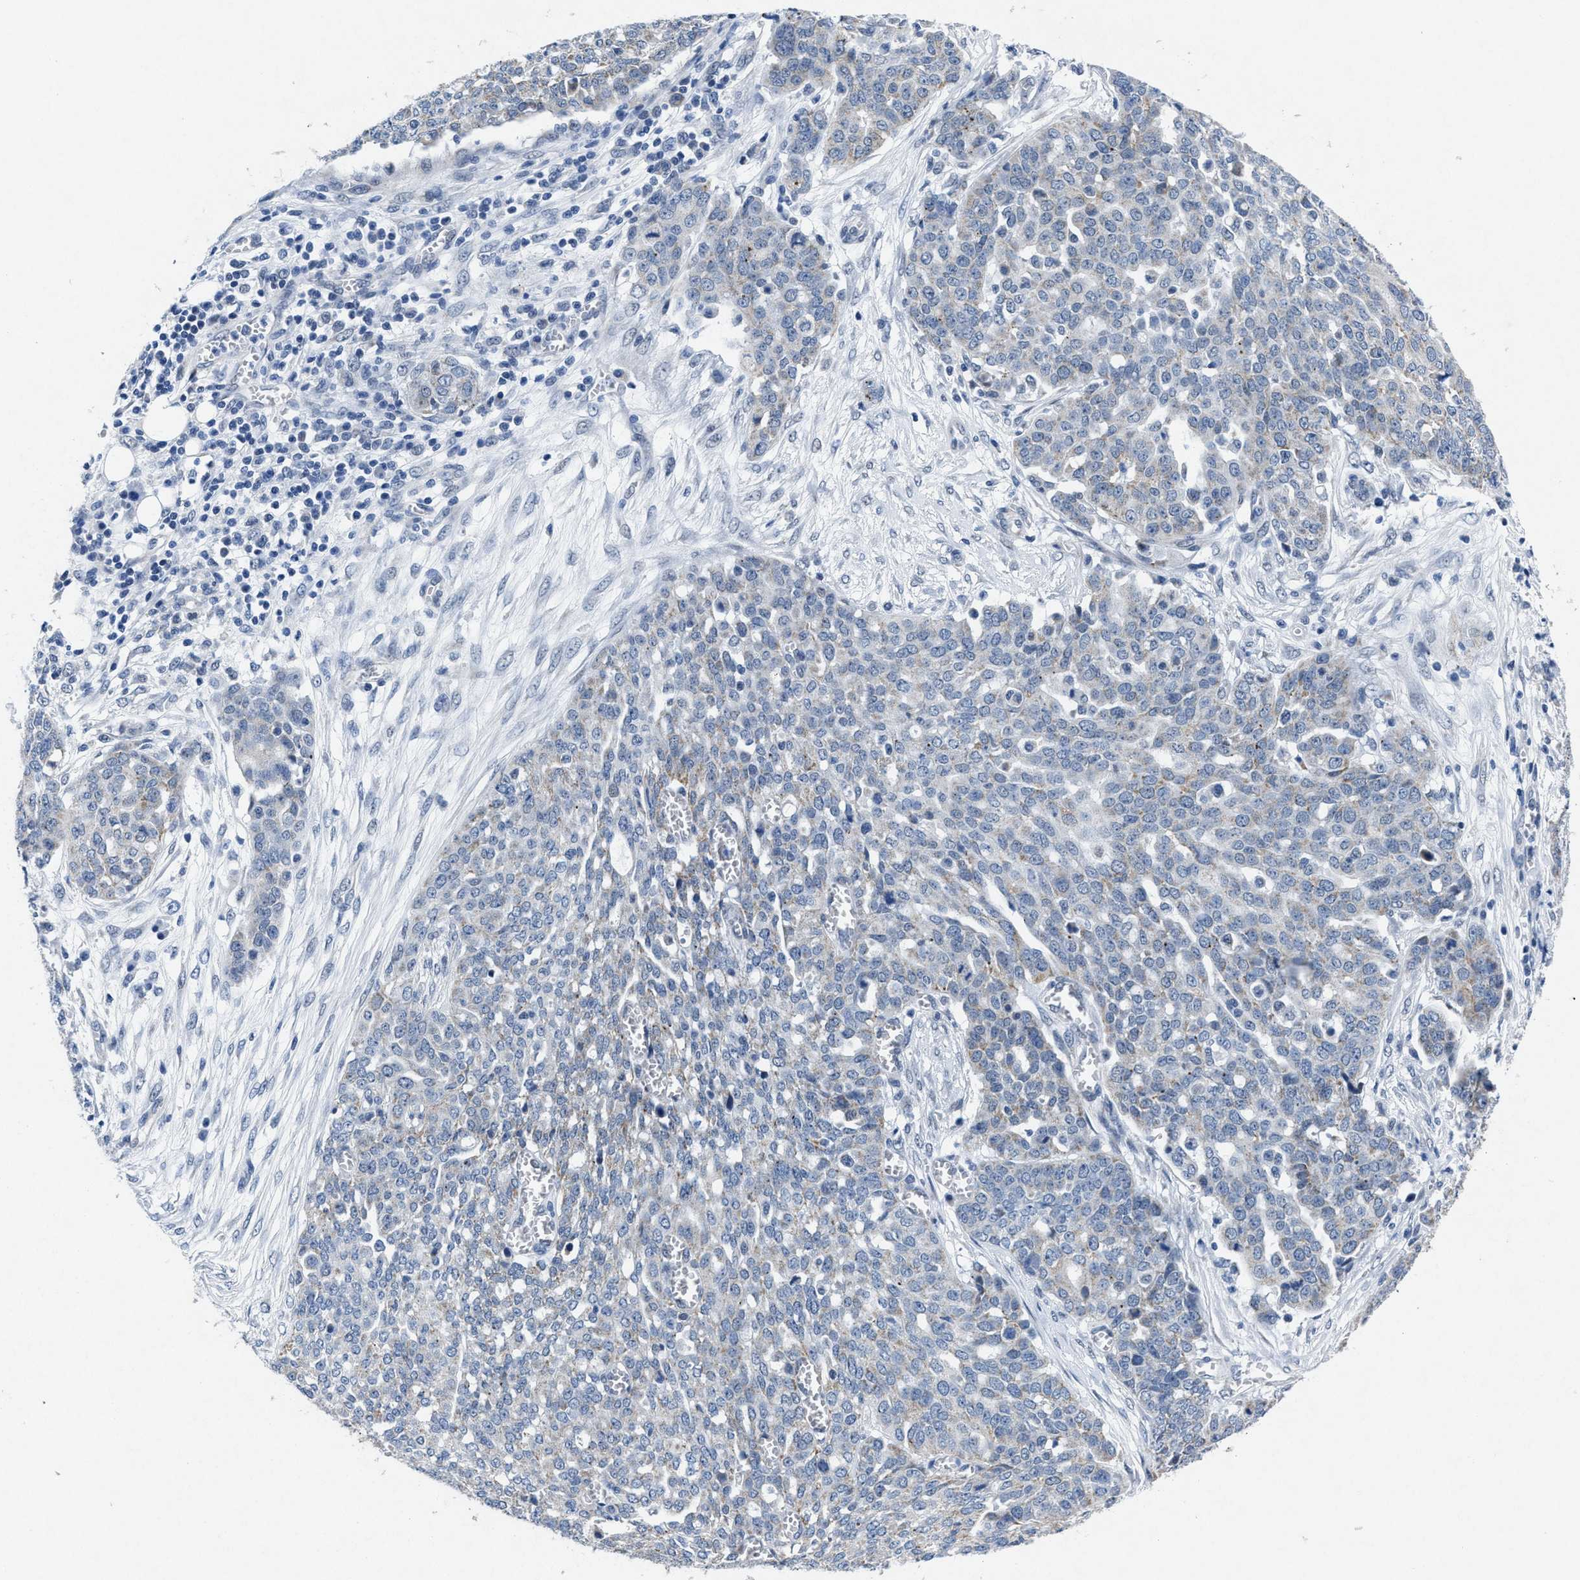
{"staining": {"intensity": "weak", "quantity": "<25%", "location": "cytoplasmic/membranous"}, "tissue": "ovarian cancer", "cell_type": "Tumor cells", "image_type": "cancer", "snomed": [{"axis": "morphology", "description": "Cystadenocarcinoma, serous, NOS"}, {"axis": "topography", "description": "Soft tissue"}, {"axis": "topography", "description": "Ovary"}], "caption": "Ovarian cancer was stained to show a protein in brown. There is no significant expression in tumor cells. (DAB immunohistochemistry, high magnification).", "gene": "ID3", "patient": {"sex": "female", "age": 57}}